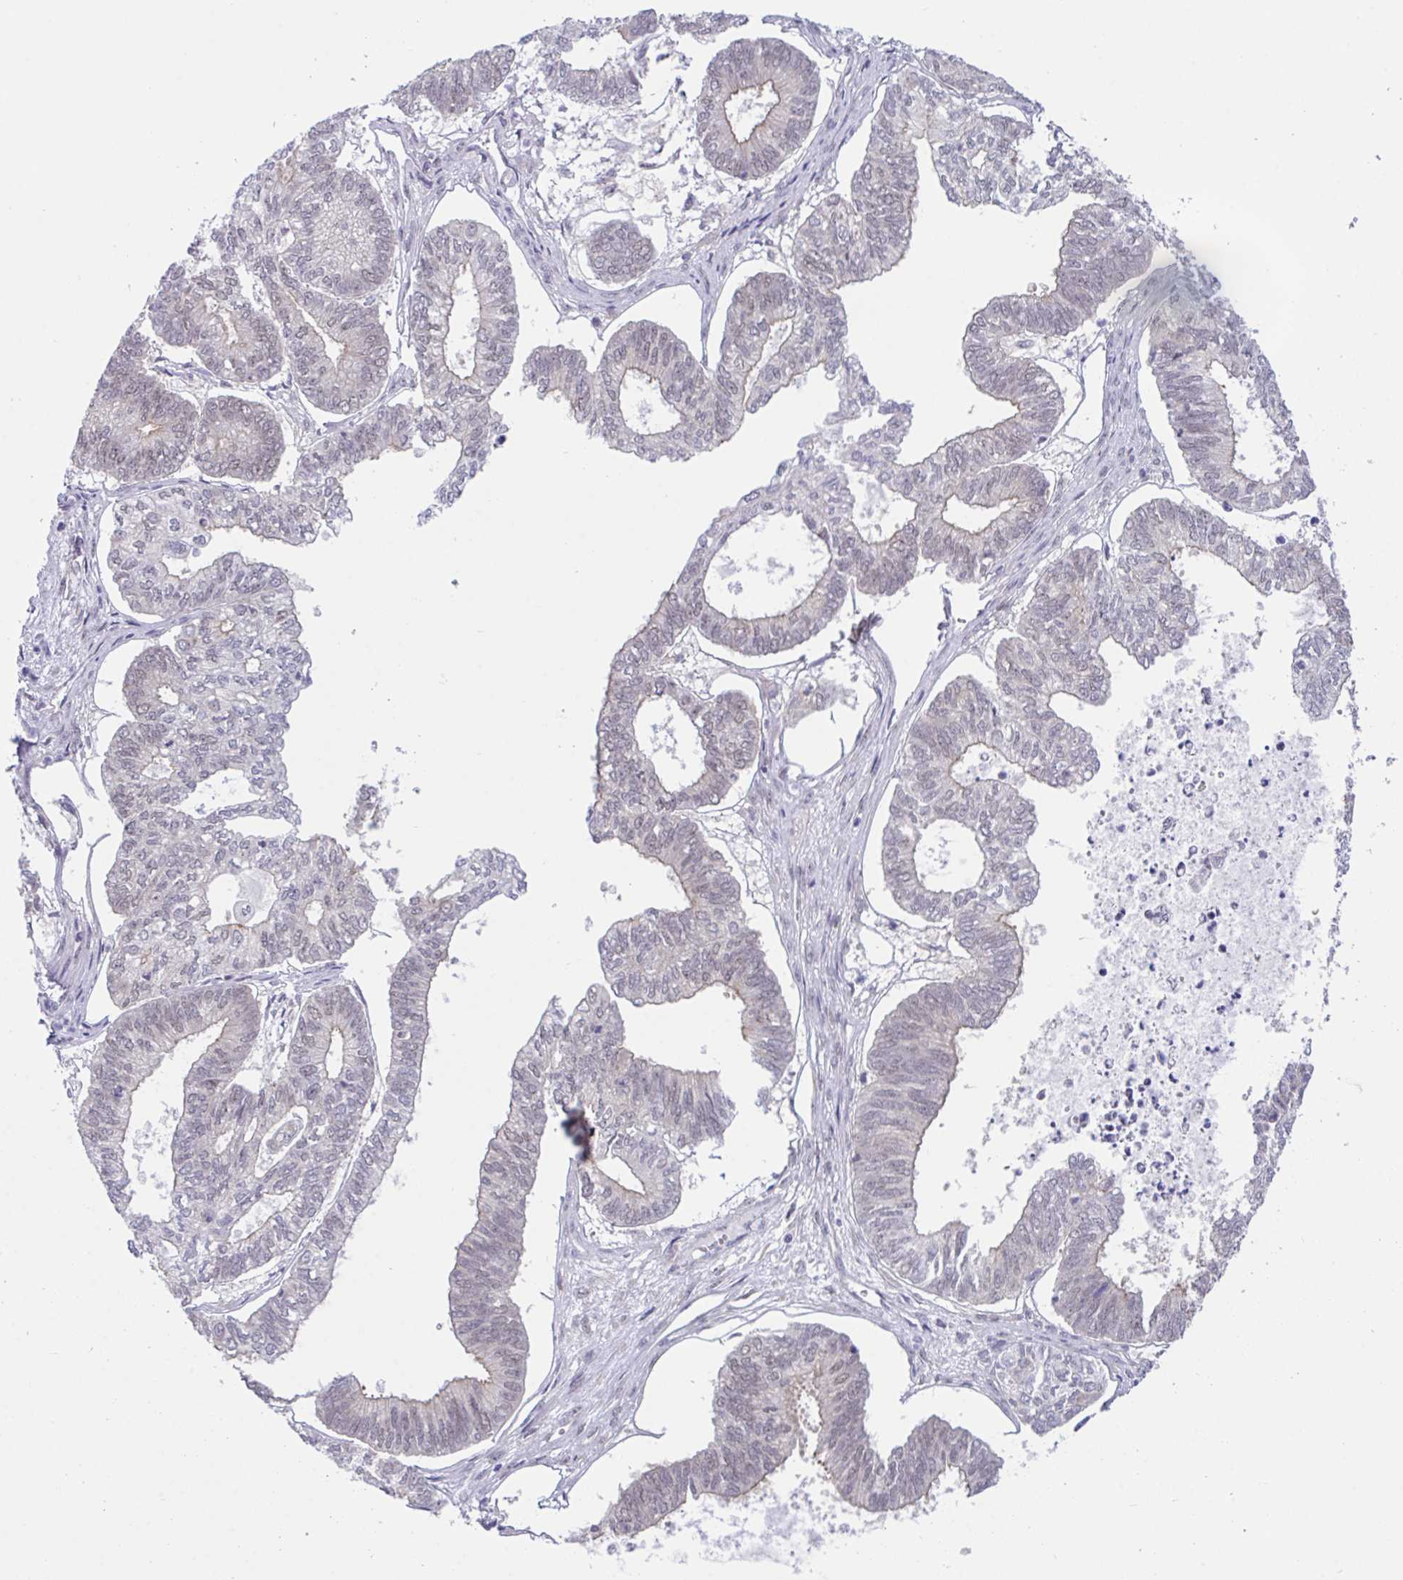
{"staining": {"intensity": "weak", "quantity": "25%-75%", "location": "nuclear"}, "tissue": "ovarian cancer", "cell_type": "Tumor cells", "image_type": "cancer", "snomed": [{"axis": "morphology", "description": "Carcinoma, endometroid"}, {"axis": "topography", "description": "Ovary"}], "caption": "Ovarian endometroid carcinoma stained for a protein reveals weak nuclear positivity in tumor cells.", "gene": "ZNF444", "patient": {"sex": "female", "age": 64}}